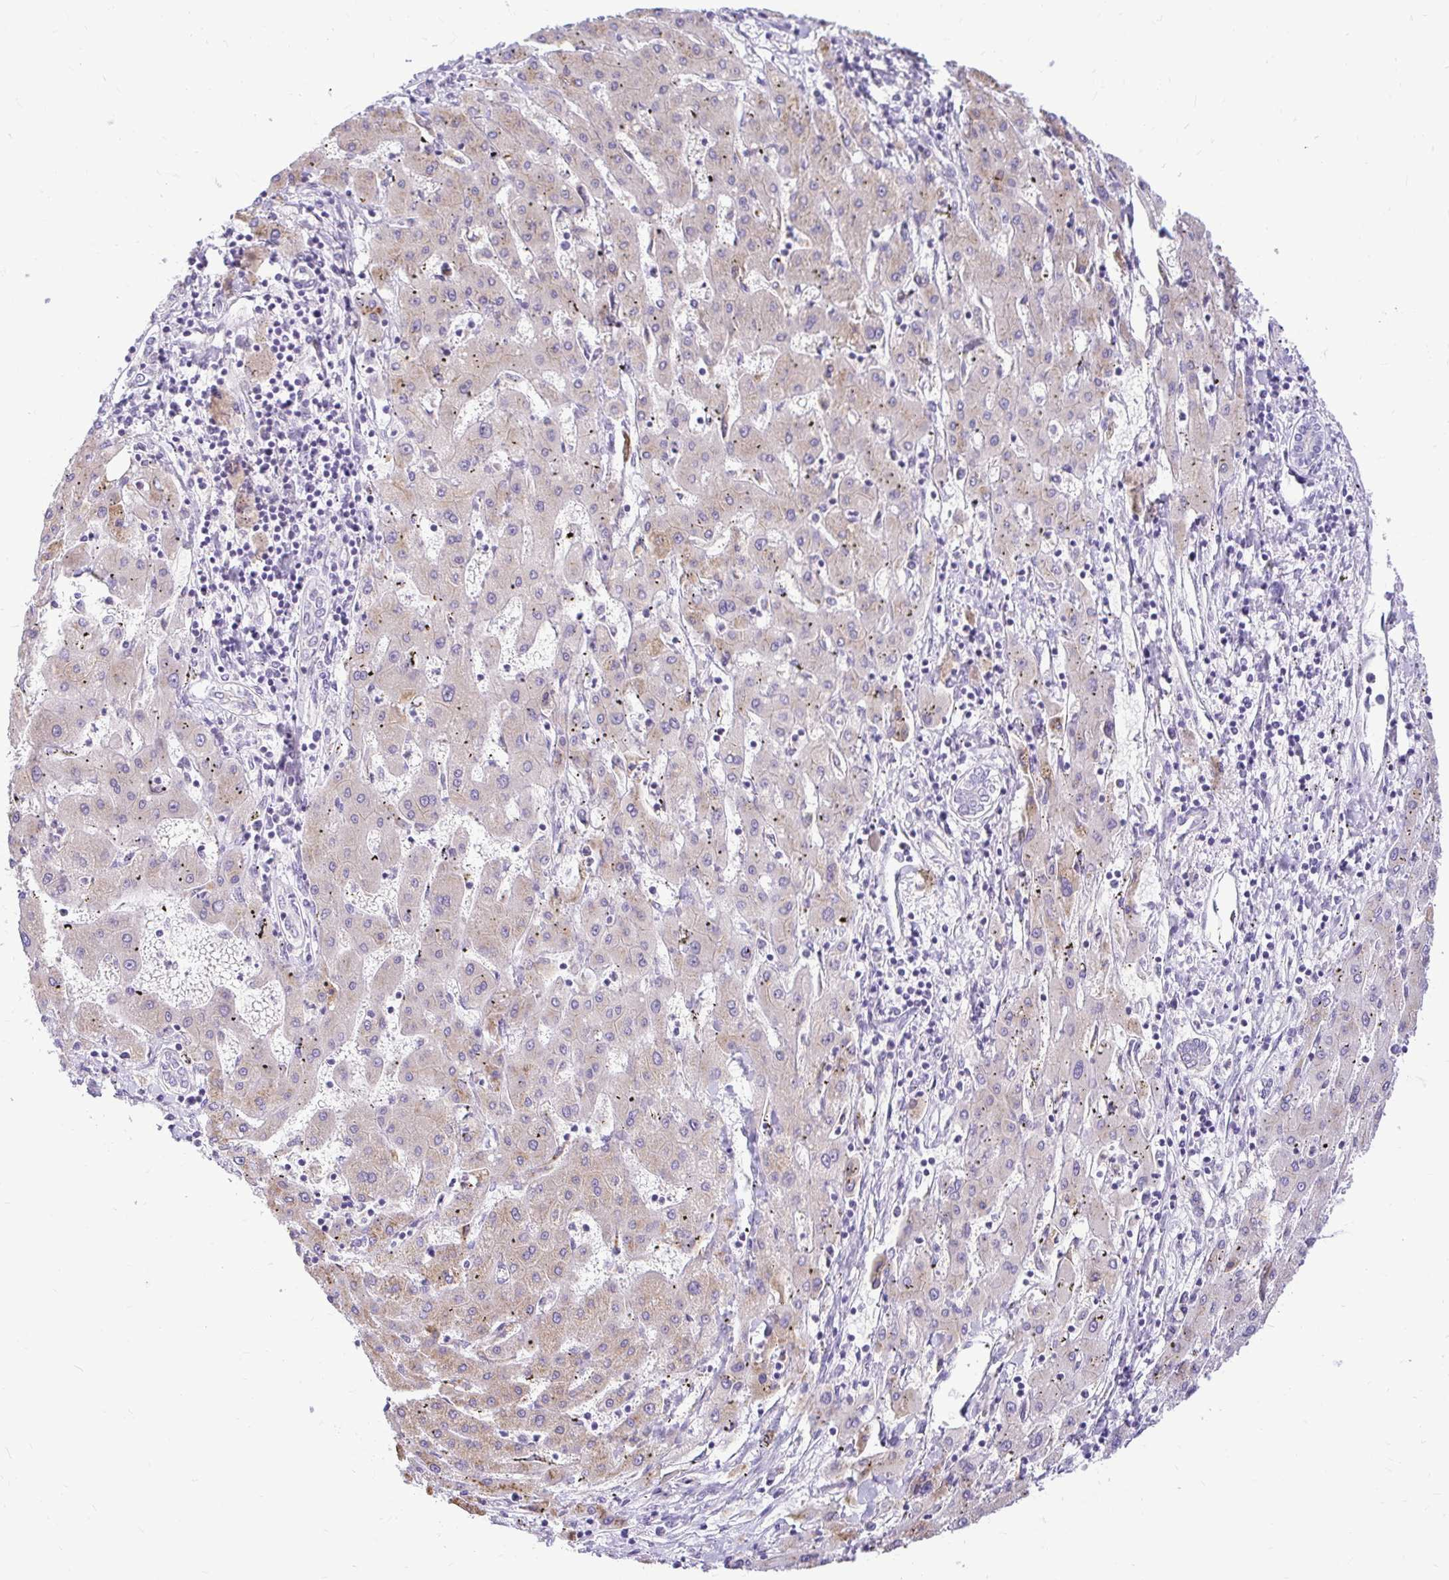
{"staining": {"intensity": "moderate", "quantity": "25%-75%", "location": "cytoplasmic/membranous"}, "tissue": "liver cancer", "cell_type": "Tumor cells", "image_type": "cancer", "snomed": [{"axis": "morphology", "description": "Carcinoma, Hepatocellular, NOS"}, {"axis": "topography", "description": "Liver"}], "caption": "Human hepatocellular carcinoma (liver) stained with a brown dye shows moderate cytoplasmic/membranous positive positivity in about 25%-75% of tumor cells.", "gene": "PKN3", "patient": {"sex": "male", "age": 72}}